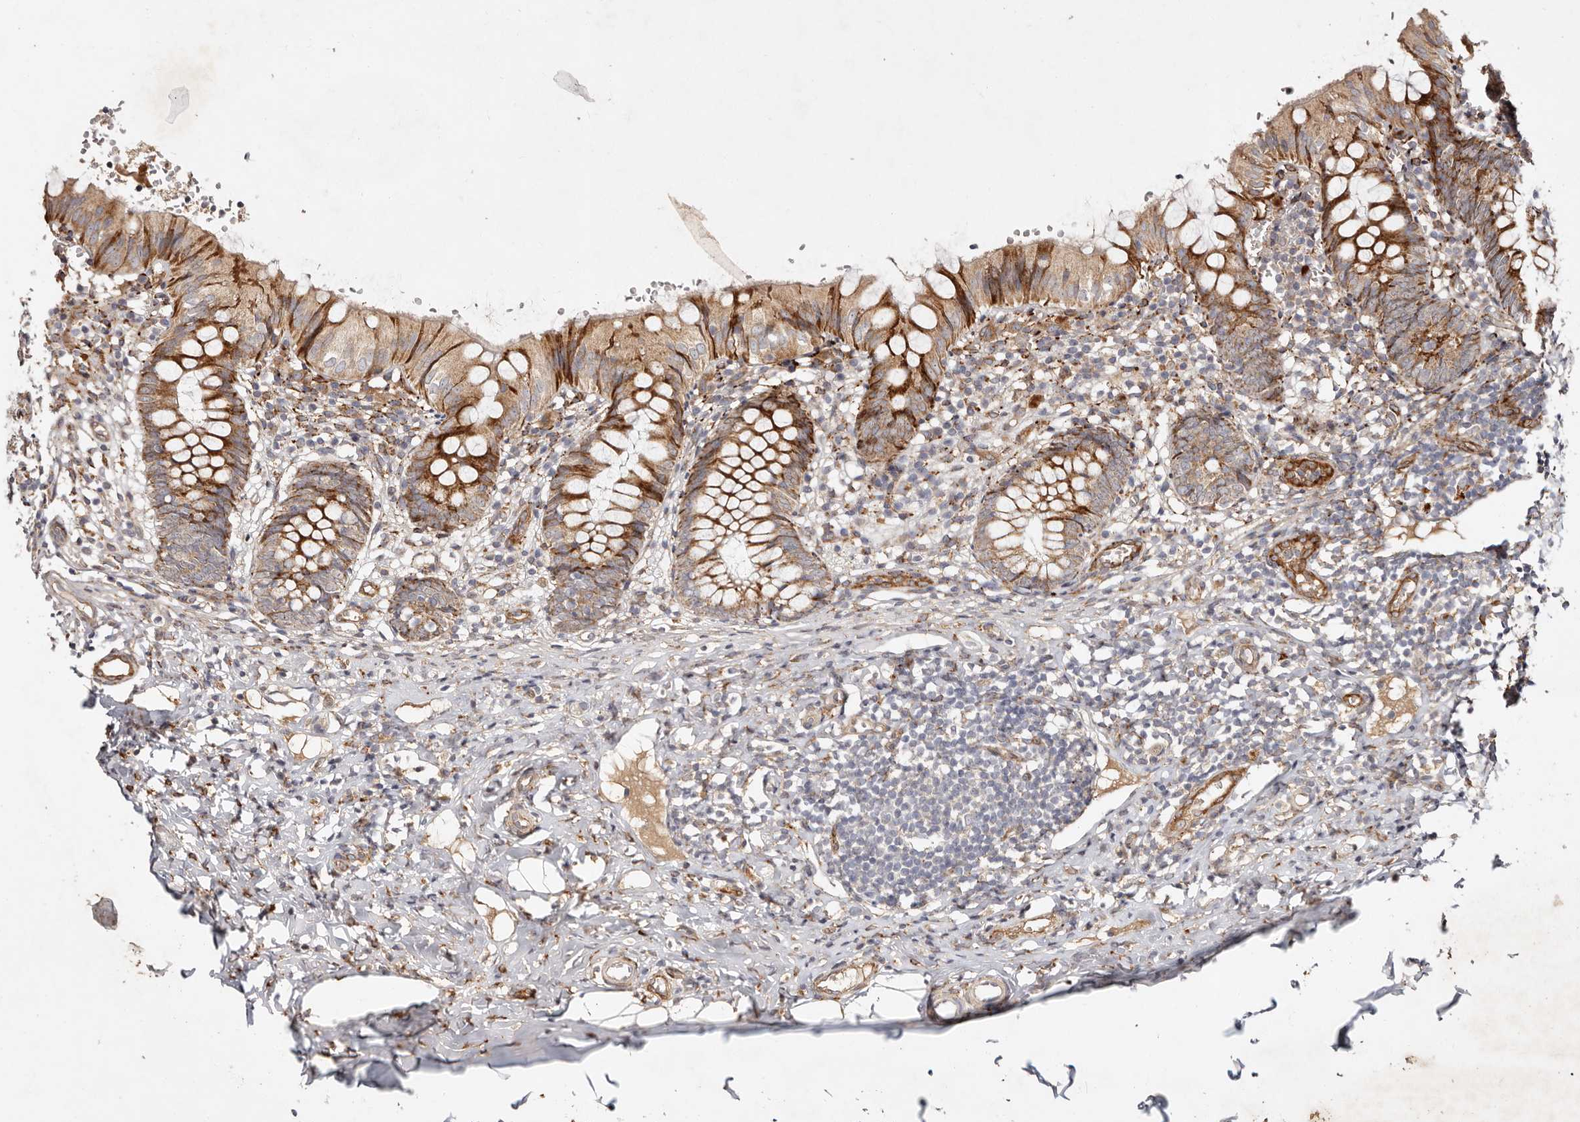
{"staining": {"intensity": "moderate", "quantity": ">75%", "location": "cytoplasmic/membranous"}, "tissue": "appendix", "cell_type": "Glandular cells", "image_type": "normal", "snomed": [{"axis": "morphology", "description": "Normal tissue, NOS"}, {"axis": "topography", "description": "Appendix"}], "caption": "Glandular cells show medium levels of moderate cytoplasmic/membranous staining in approximately >75% of cells in benign appendix. (brown staining indicates protein expression, while blue staining denotes nuclei).", "gene": "SERPINH1", "patient": {"sex": "male", "age": 8}}